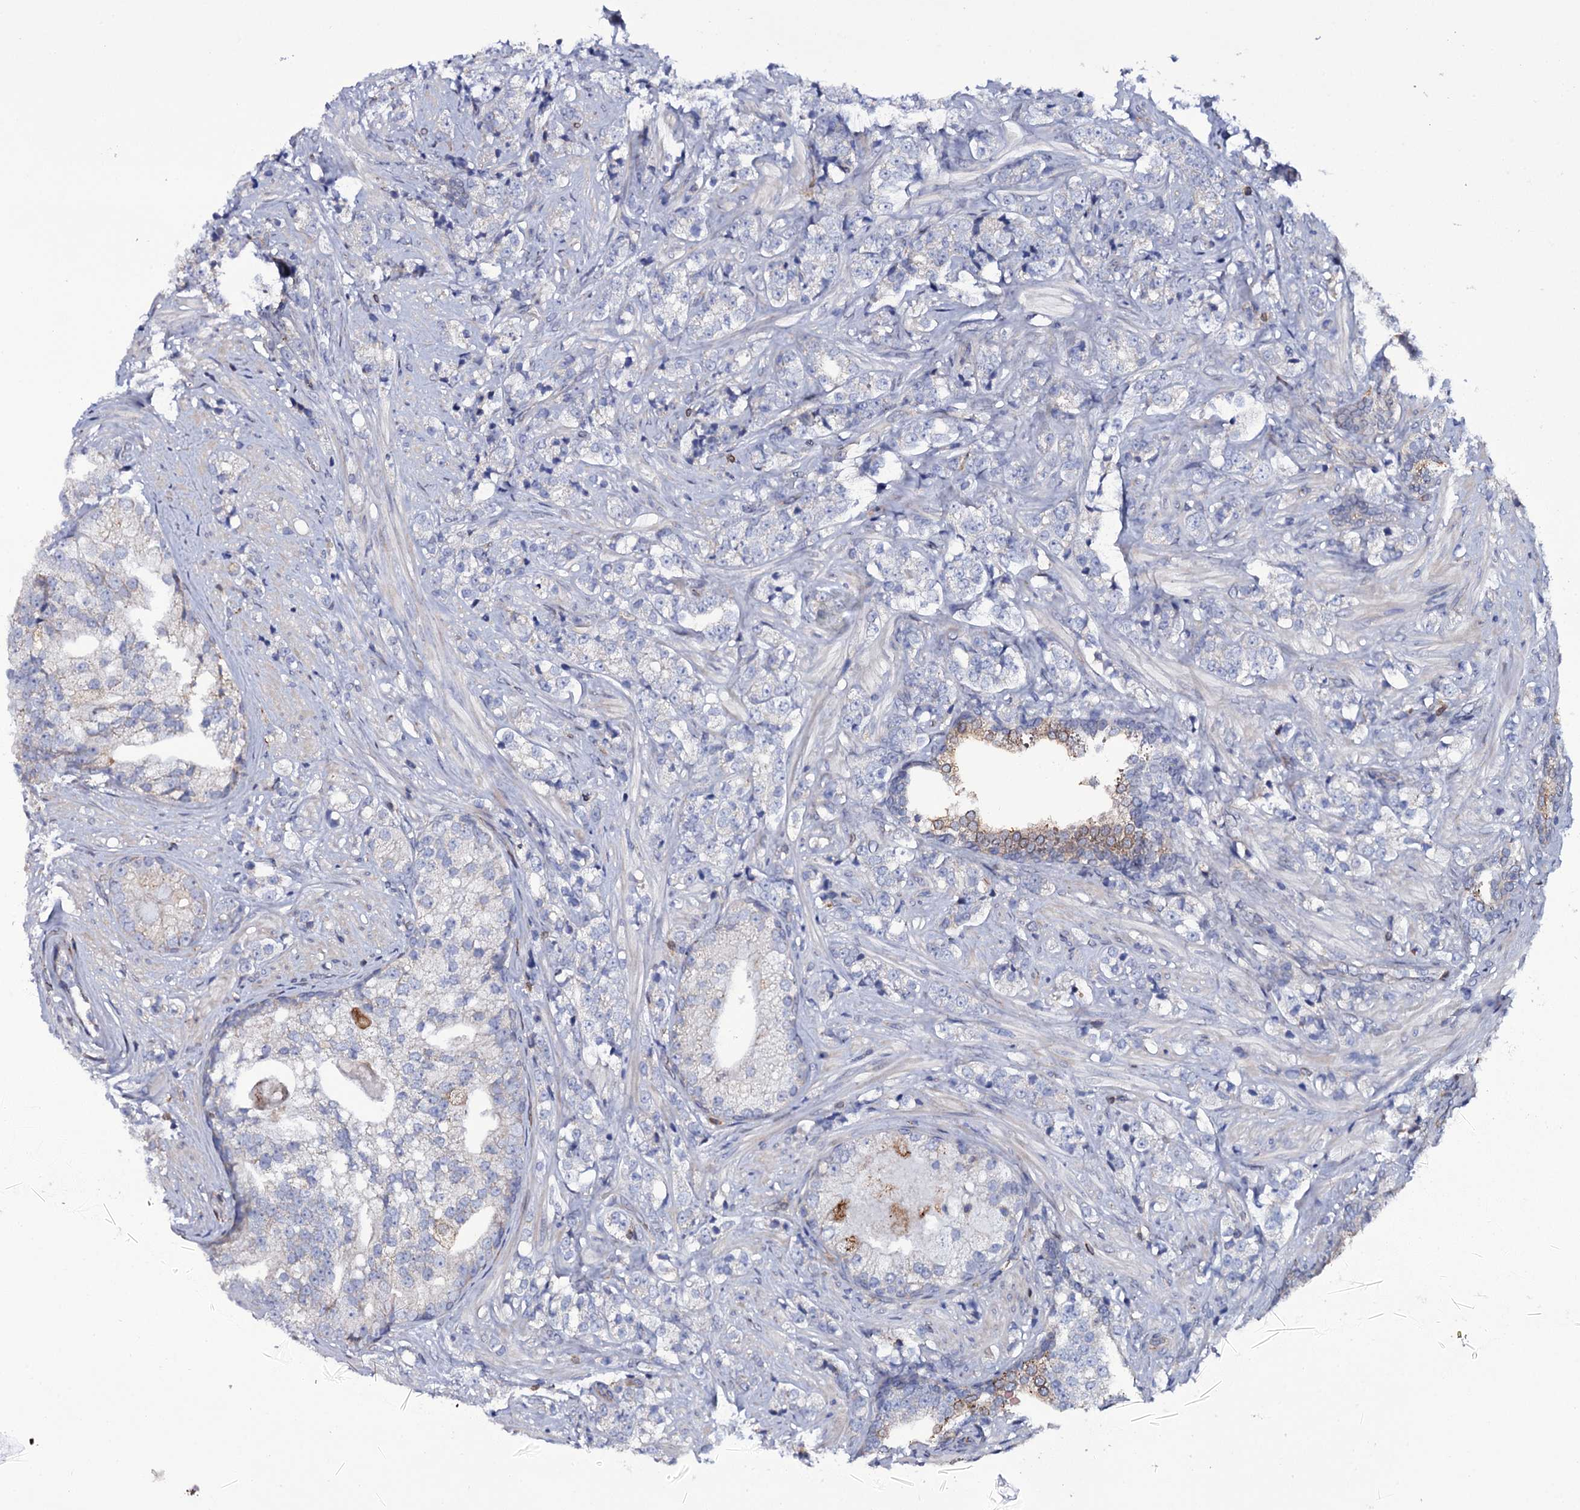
{"staining": {"intensity": "negative", "quantity": "none", "location": "none"}, "tissue": "prostate cancer", "cell_type": "Tumor cells", "image_type": "cancer", "snomed": [{"axis": "morphology", "description": "Adenocarcinoma, High grade"}, {"axis": "topography", "description": "Prostate"}], "caption": "Image shows no protein expression in tumor cells of prostate adenocarcinoma (high-grade) tissue.", "gene": "TTC23", "patient": {"sex": "male", "age": 69}}